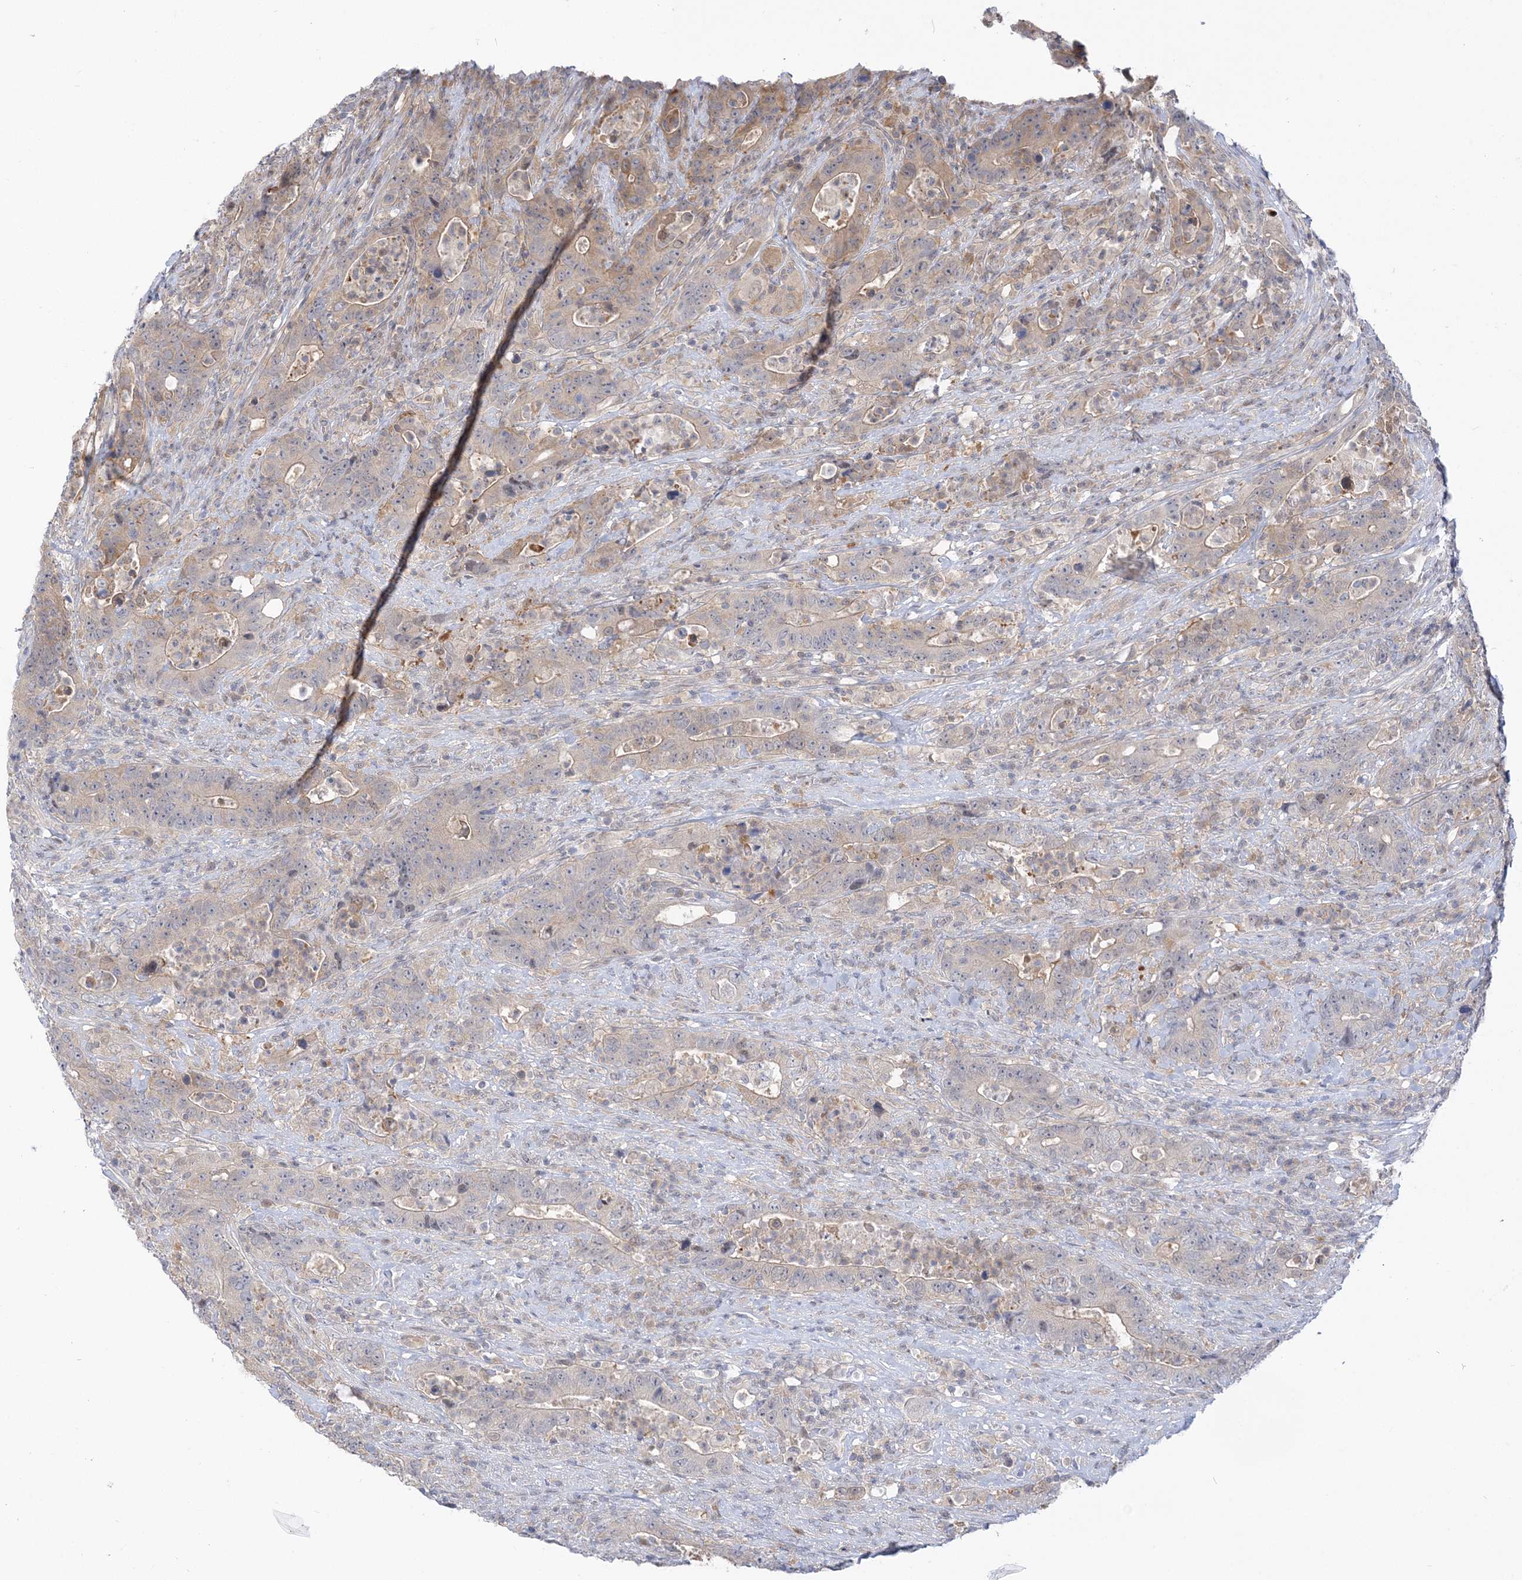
{"staining": {"intensity": "weak", "quantity": "<25%", "location": "cytoplasmic/membranous"}, "tissue": "colorectal cancer", "cell_type": "Tumor cells", "image_type": "cancer", "snomed": [{"axis": "morphology", "description": "Adenocarcinoma, NOS"}, {"axis": "topography", "description": "Colon"}], "caption": "Immunohistochemistry (IHC) image of neoplastic tissue: adenocarcinoma (colorectal) stained with DAB (3,3'-diaminobenzidine) displays no significant protein expression in tumor cells. The staining was performed using DAB (3,3'-diaminobenzidine) to visualize the protein expression in brown, while the nuclei were stained in blue with hematoxylin (Magnification: 20x).", "gene": "THADA", "patient": {"sex": "female", "age": 75}}